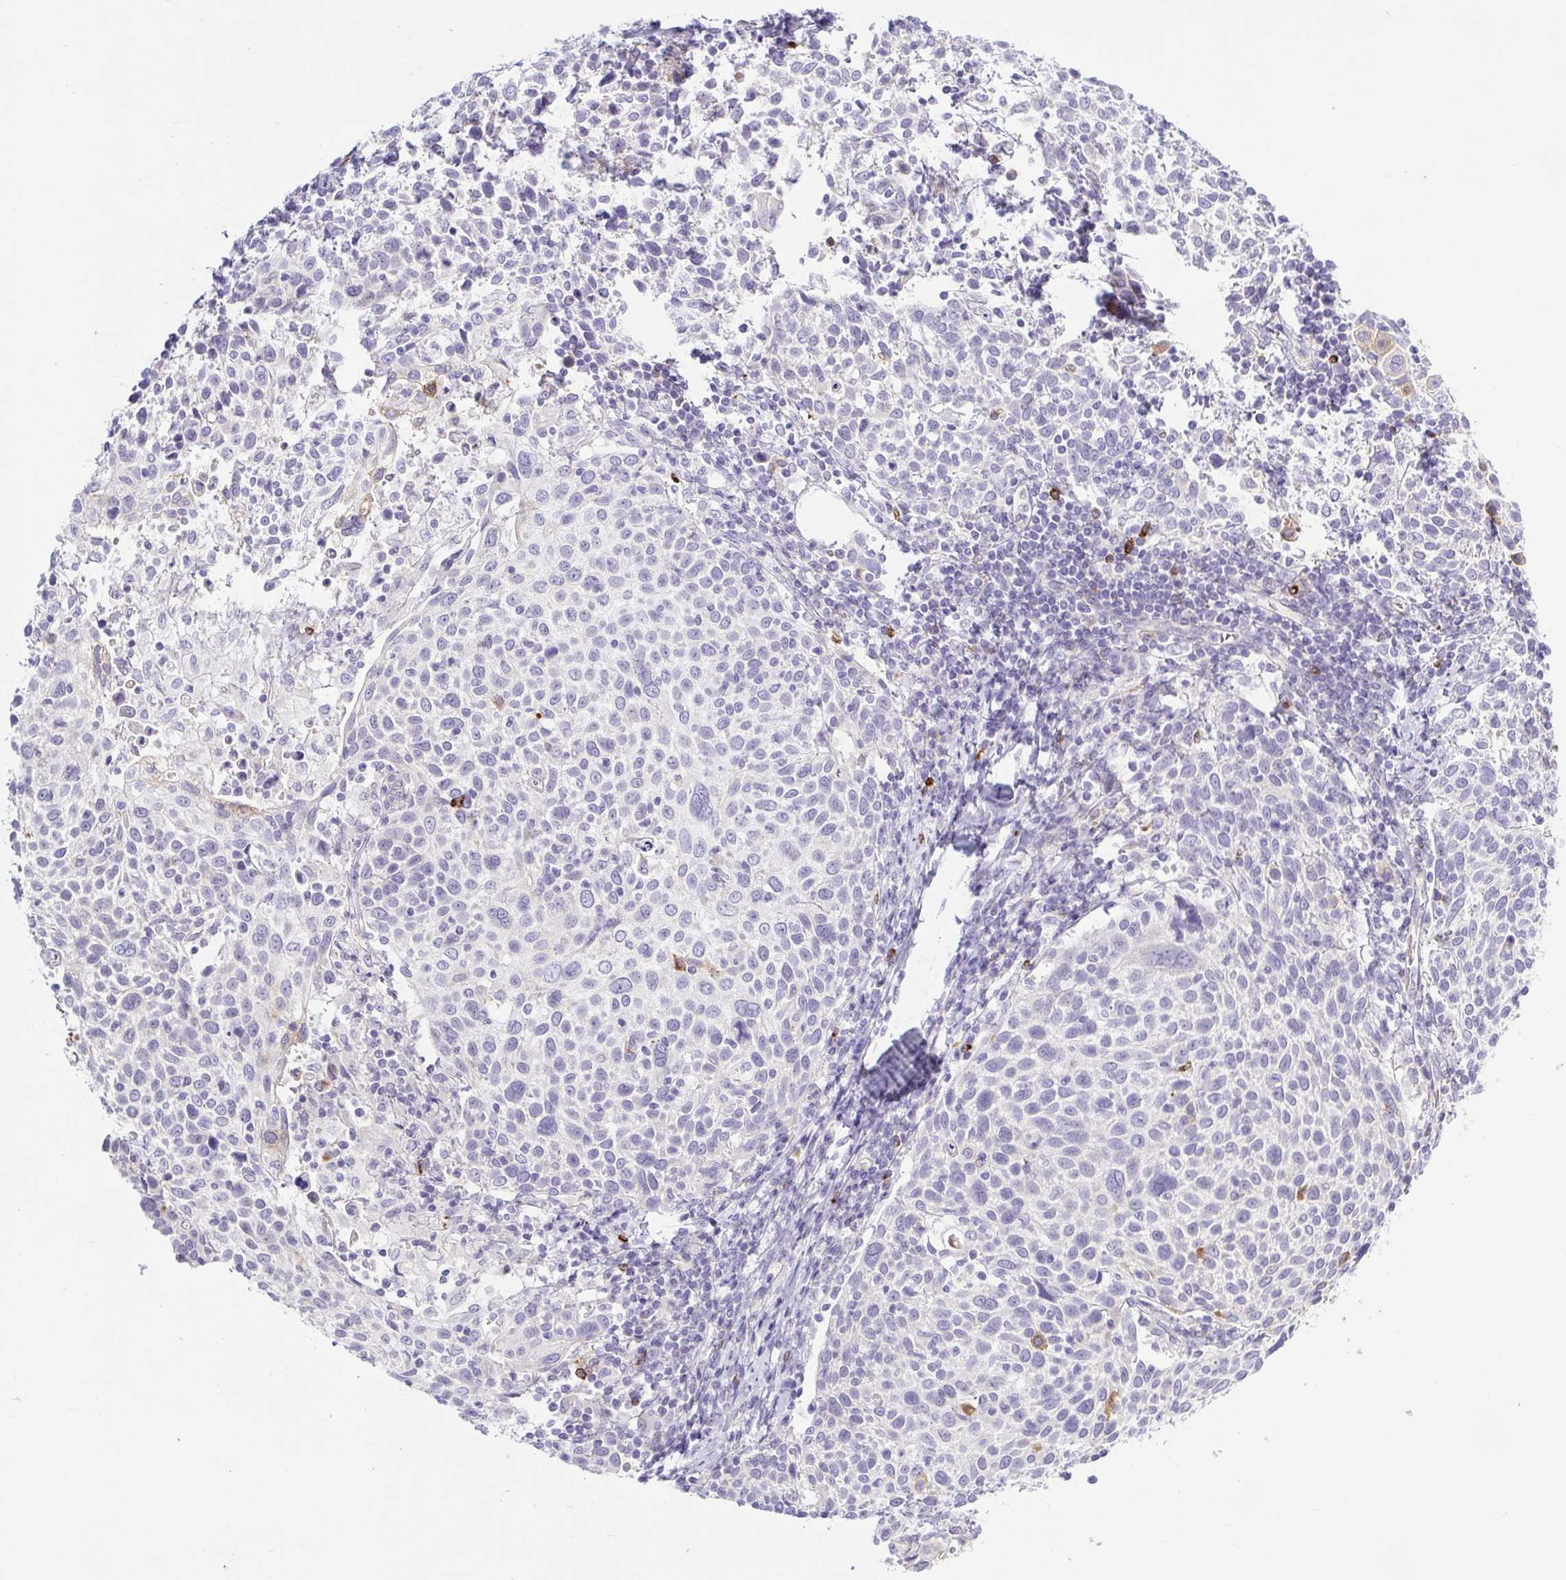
{"staining": {"intensity": "negative", "quantity": "none", "location": "none"}, "tissue": "cervical cancer", "cell_type": "Tumor cells", "image_type": "cancer", "snomed": [{"axis": "morphology", "description": "Squamous cell carcinoma, NOS"}, {"axis": "topography", "description": "Cervix"}], "caption": "The IHC image has no significant staining in tumor cells of cervical cancer tissue.", "gene": "BCAS1", "patient": {"sex": "female", "age": 61}}